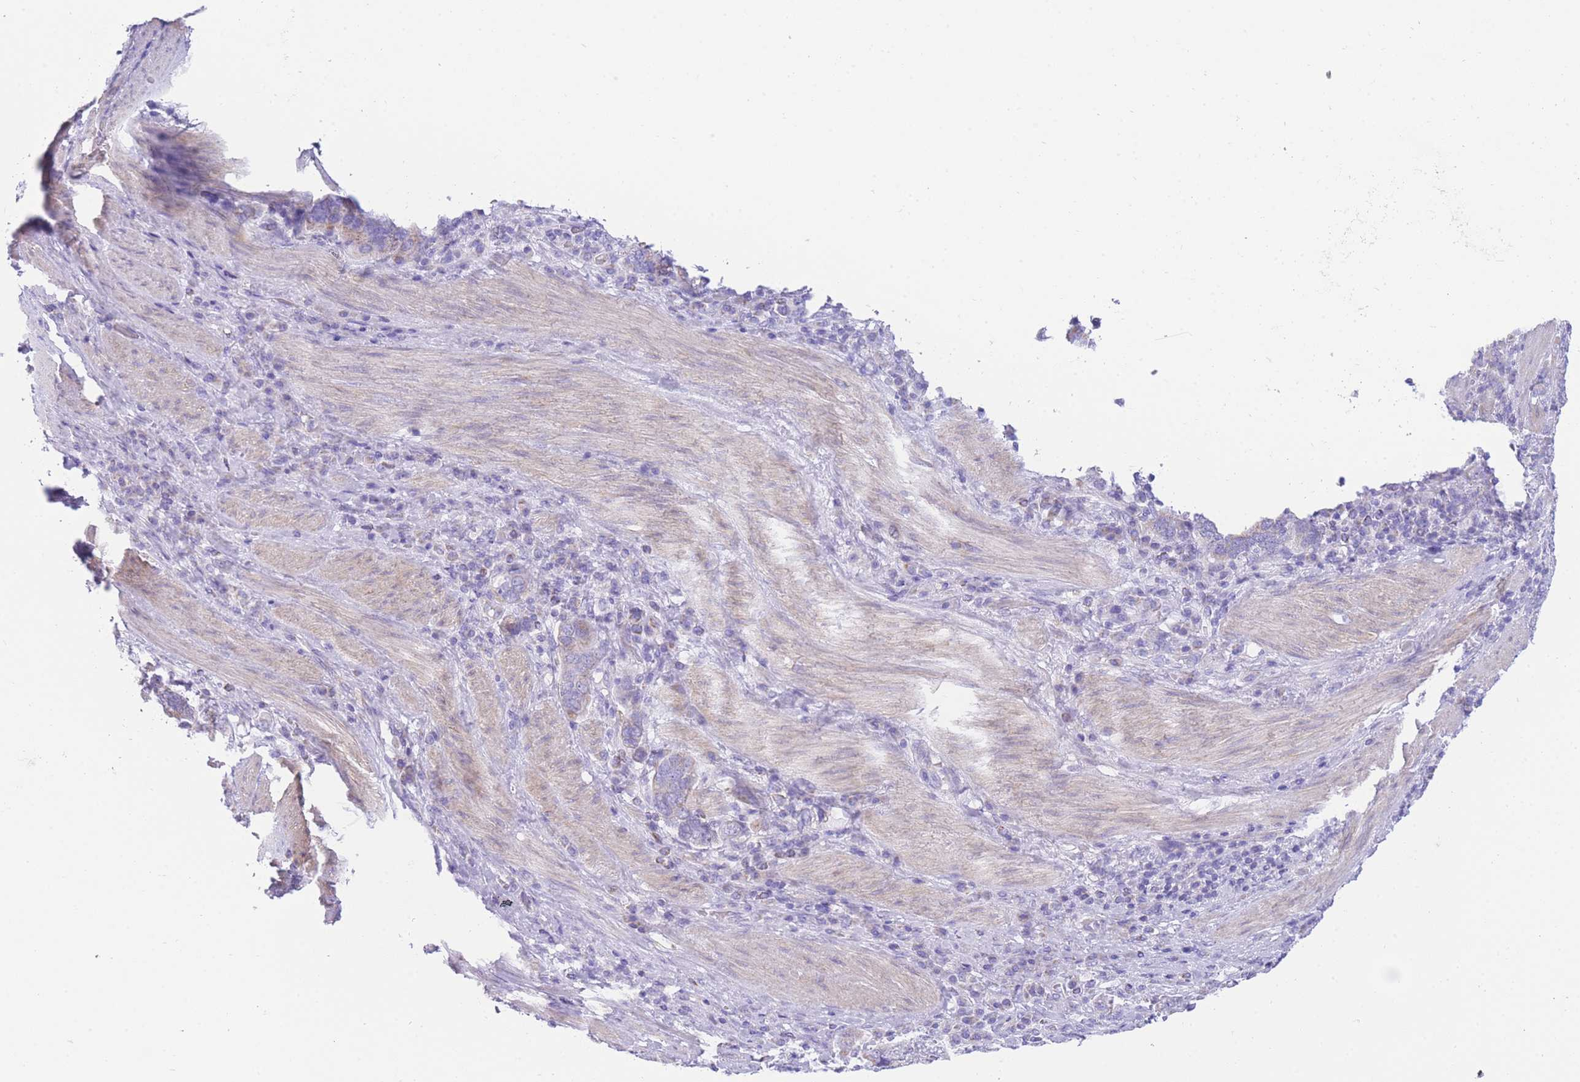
{"staining": {"intensity": "weak", "quantity": "<25%", "location": "cytoplasmic/membranous"}, "tissue": "stomach cancer", "cell_type": "Tumor cells", "image_type": "cancer", "snomed": [{"axis": "morphology", "description": "Adenocarcinoma, NOS"}, {"axis": "topography", "description": "Stomach, upper"}, {"axis": "topography", "description": "Stomach"}], "caption": "A high-resolution histopathology image shows IHC staining of stomach cancer, which demonstrates no significant positivity in tumor cells.", "gene": "ACSM4", "patient": {"sex": "male", "age": 62}}